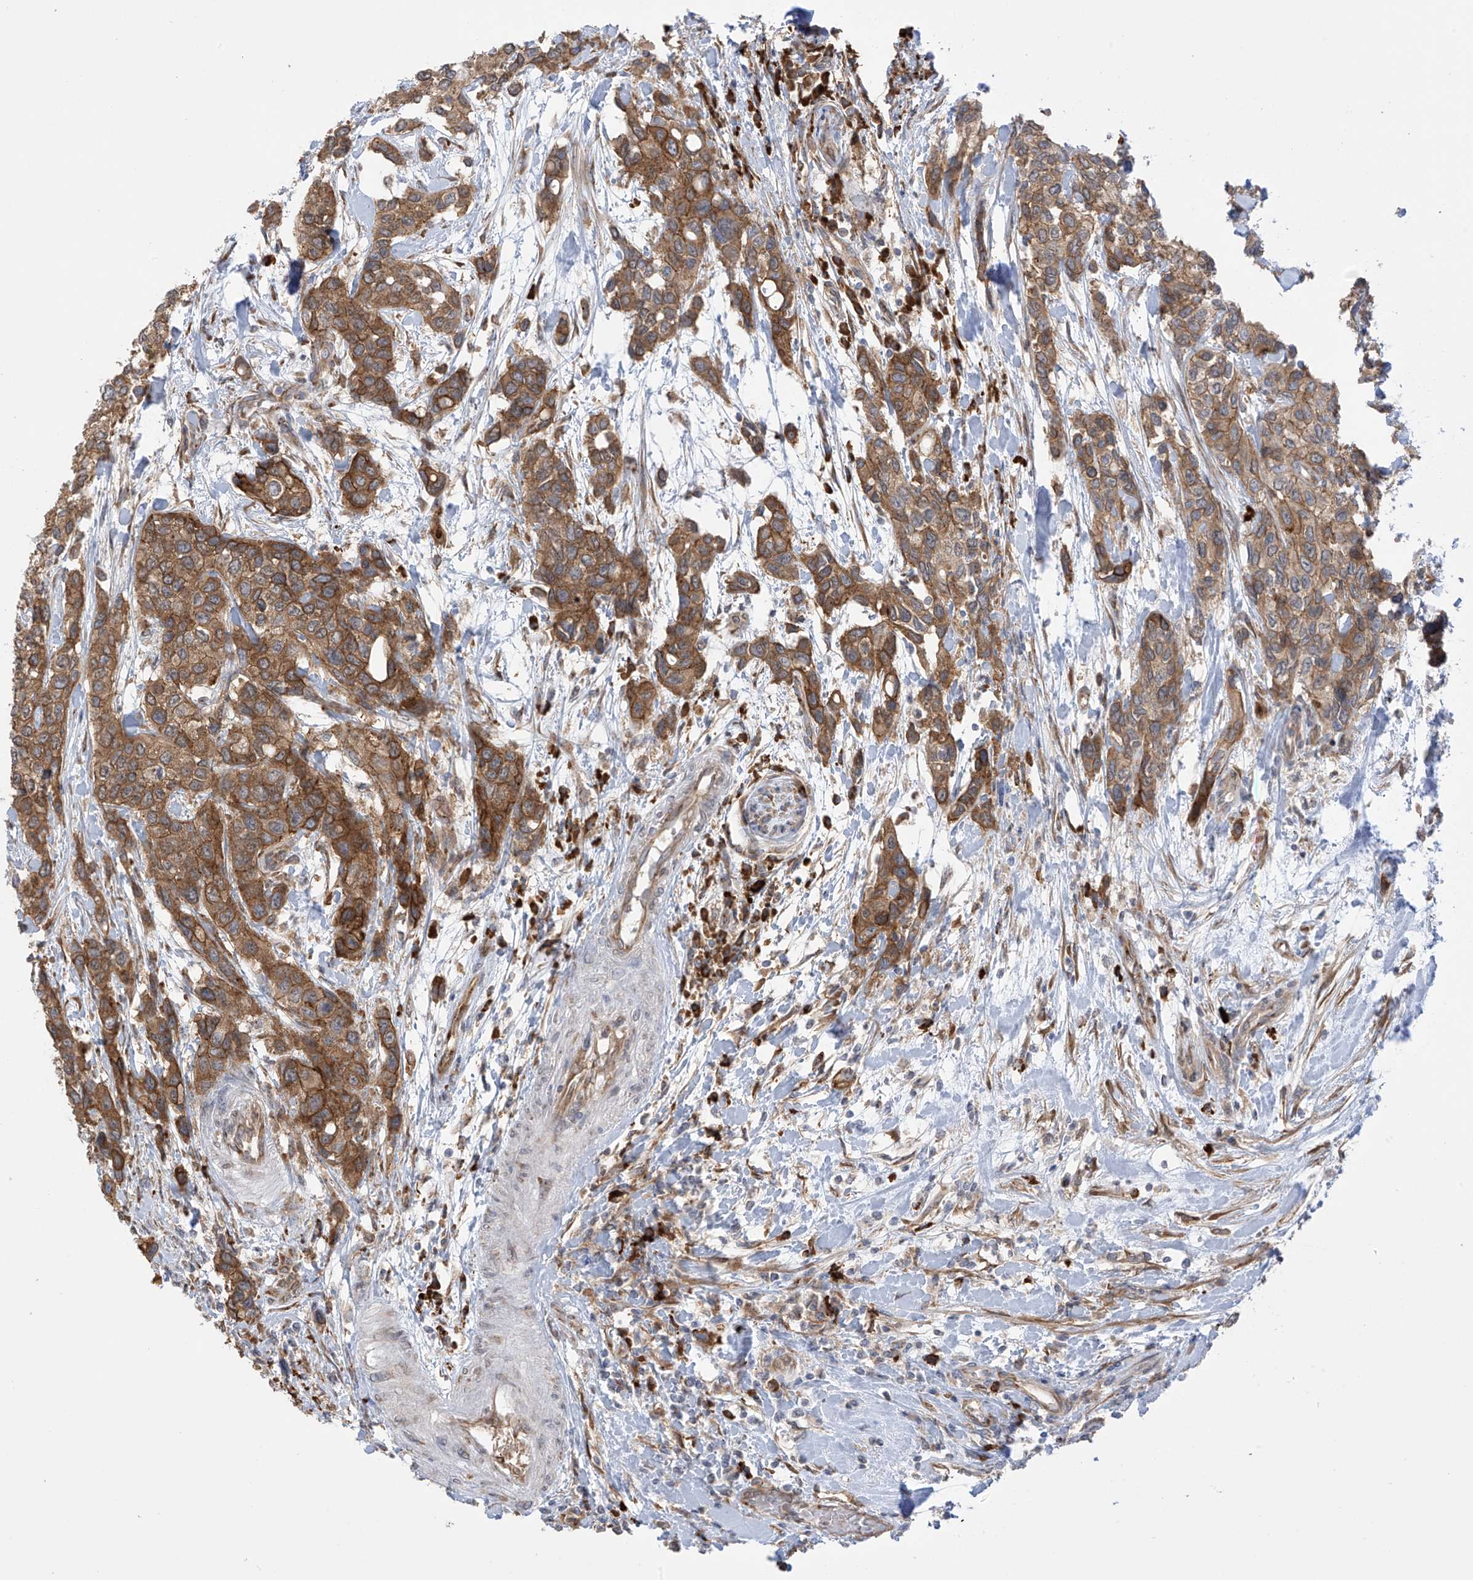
{"staining": {"intensity": "strong", "quantity": ">75%", "location": "cytoplasmic/membranous"}, "tissue": "urothelial cancer", "cell_type": "Tumor cells", "image_type": "cancer", "snomed": [{"axis": "morphology", "description": "Normal tissue, NOS"}, {"axis": "morphology", "description": "Urothelial carcinoma, High grade"}, {"axis": "topography", "description": "Vascular tissue"}, {"axis": "topography", "description": "Urinary bladder"}], "caption": "Human high-grade urothelial carcinoma stained with a brown dye shows strong cytoplasmic/membranous positive expression in about >75% of tumor cells.", "gene": "KIAA1522", "patient": {"sex": "female", "age": 56}}